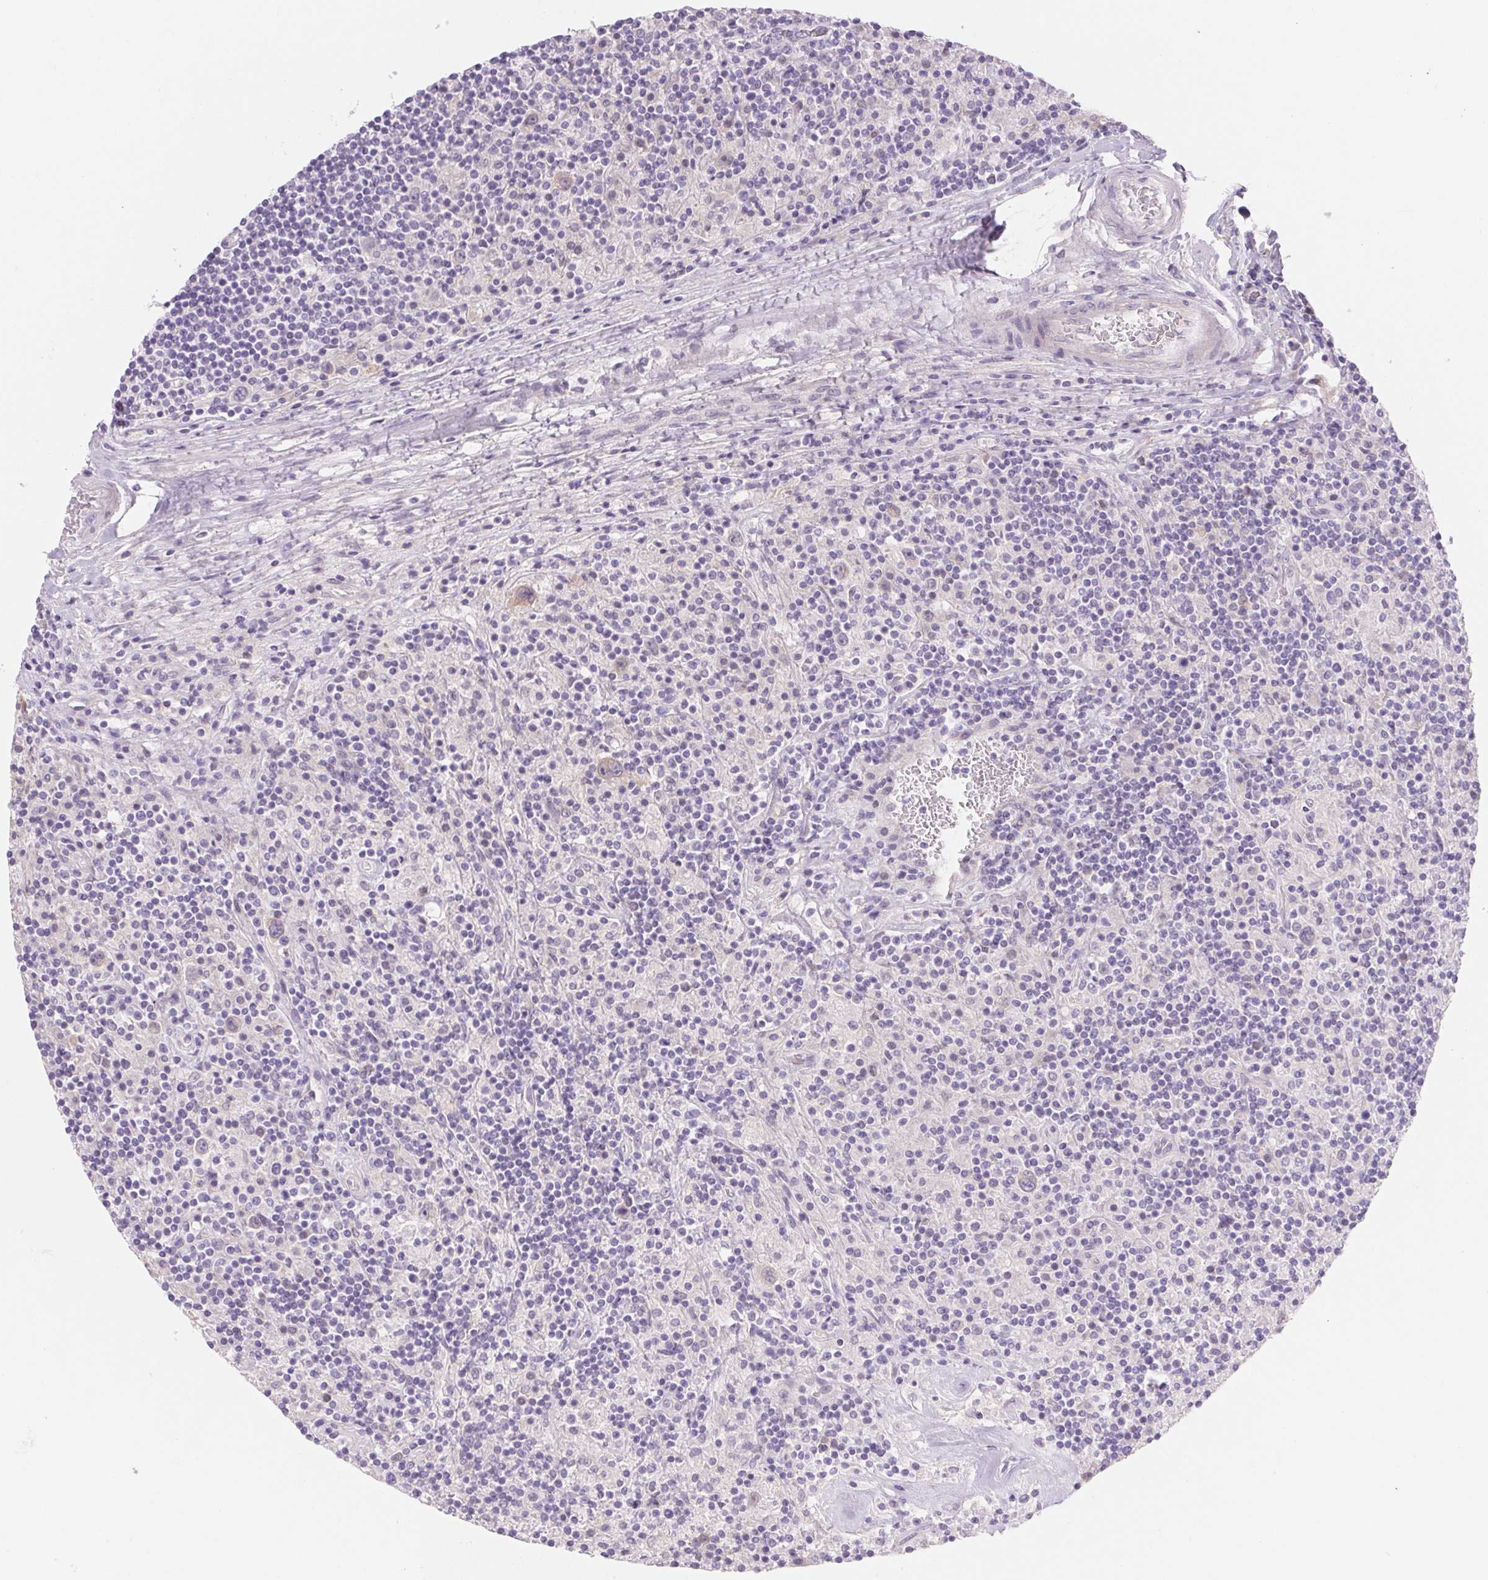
{"staining": {"intensity": "weak", "quantity": "<25%", "location": "cytoplasmic/membranous"}, "tissue": "lymphoma", "cell_type": "Tumor cells", "image_type": "cancer", "snomed": [{"axis": "morphology", "description": "Hodgkin's disease, NOS"}, {"axis": "topography", "description": "Lymph node"}], "caption": "DAB immunohistochemical staining of human Hodgkin's disease shows no significant expression in tumor cells. Brightfield microscopy of immunohistochemistry (IHC) stained with DAB (brown) and hematoxylin (blue), captured at high magnification.", "gene": "CTNND2", "patient": {"sex": "male", "age": 70}}